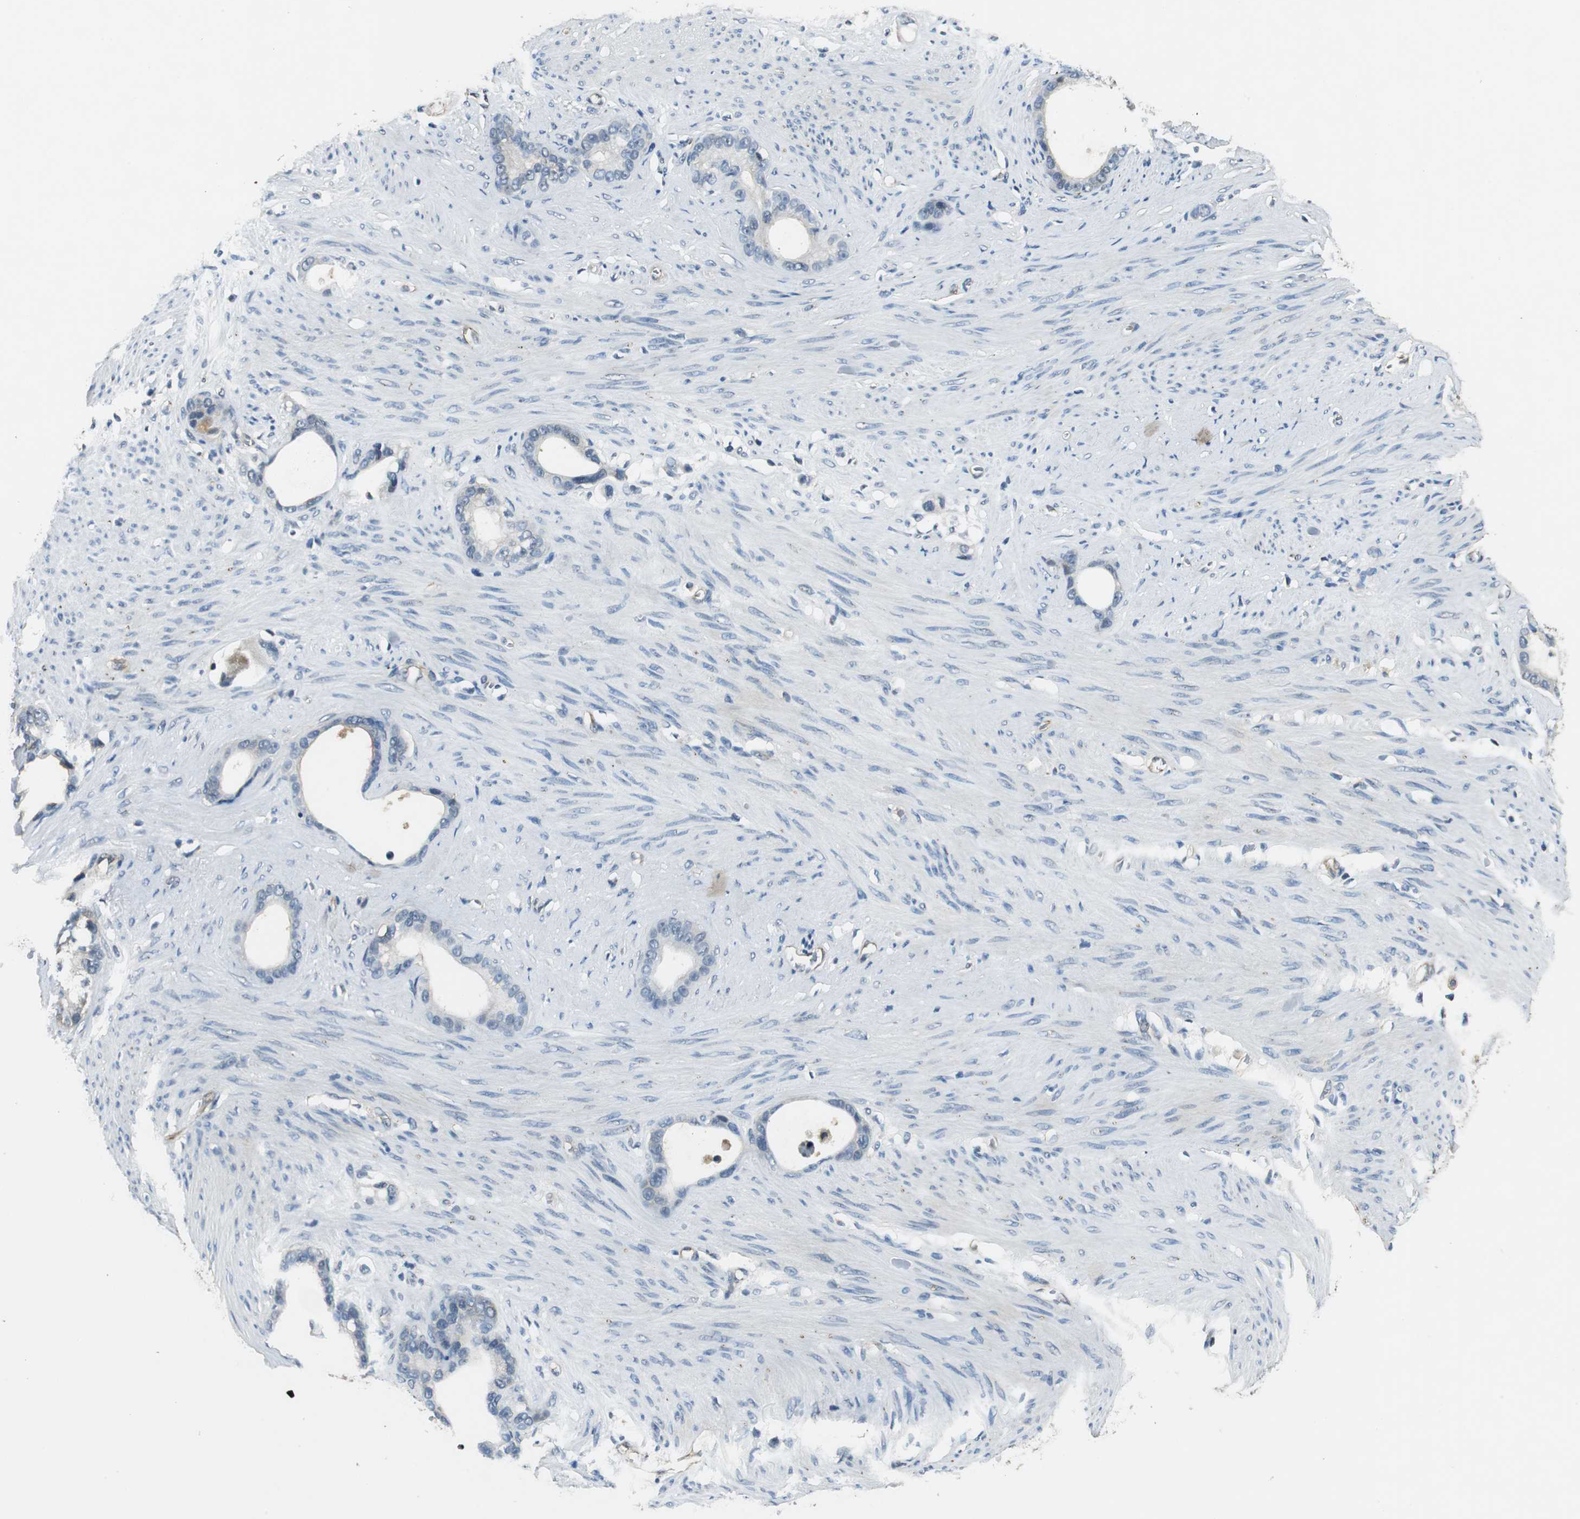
{"staining": {"intensity": "weak", "quantity": "<25%", "location": "cytoplasmic/membranous,nuclear"}, "tissue": "stomach cancer", "cell_type": "Tumor cells", "image_type": "cancer", "snomed": [{"axis": "morphology", "description": "Adenocarcinoma, NOS"}, {"axis": "topography", "description": "Stomach"}], "caption": "The IHC image has no significant expression in tumor cells of stomach cancer tissue.", "gene": "PSMB4", "patient": {"sex": "female", "age": 75}}